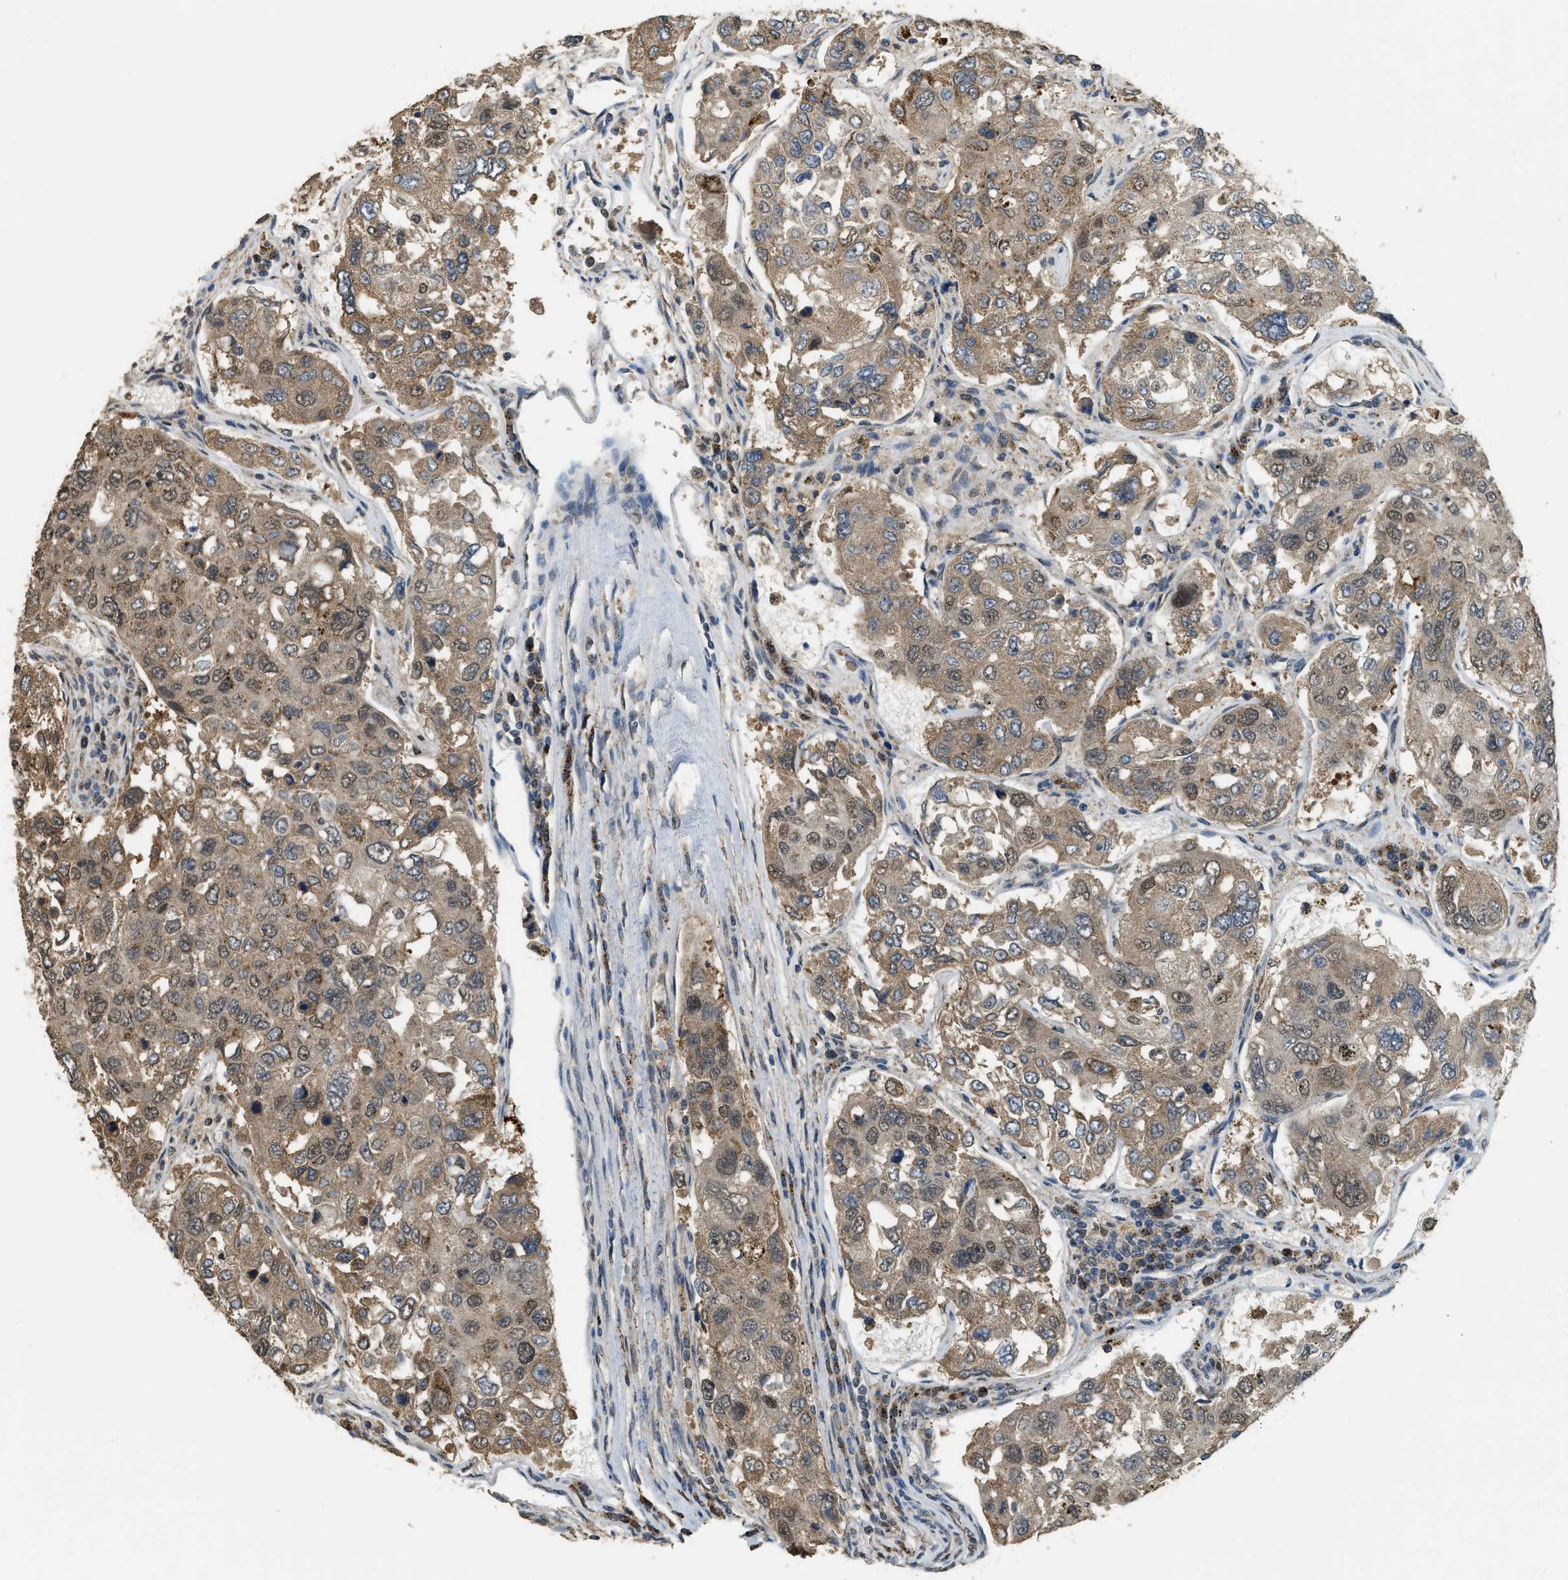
{"staining": {"intensity": "moderate", "quantity": ">75%", "location": "cytoplasmic/membranous,nuclear"}, "tissue": "urothelial cancer", "cell_type": "Tumor cells", "image_type": "cancer", "snomed": [{"axis": "morphology", "description": "Urothelial carcinoma, High grade"}, {"axis": "topography", "description": "Lymph node"}, {"axis": "topography", "description": "Urinary bladder"}], "caption": "Moderate cytoplasmic/membranous and nuclear expression is seen in approximately >75% of tumor cells in urothelial carcinoma (high-grade).", "gene": "IPO7", "patient": {"sex": "male", "age": 51}}